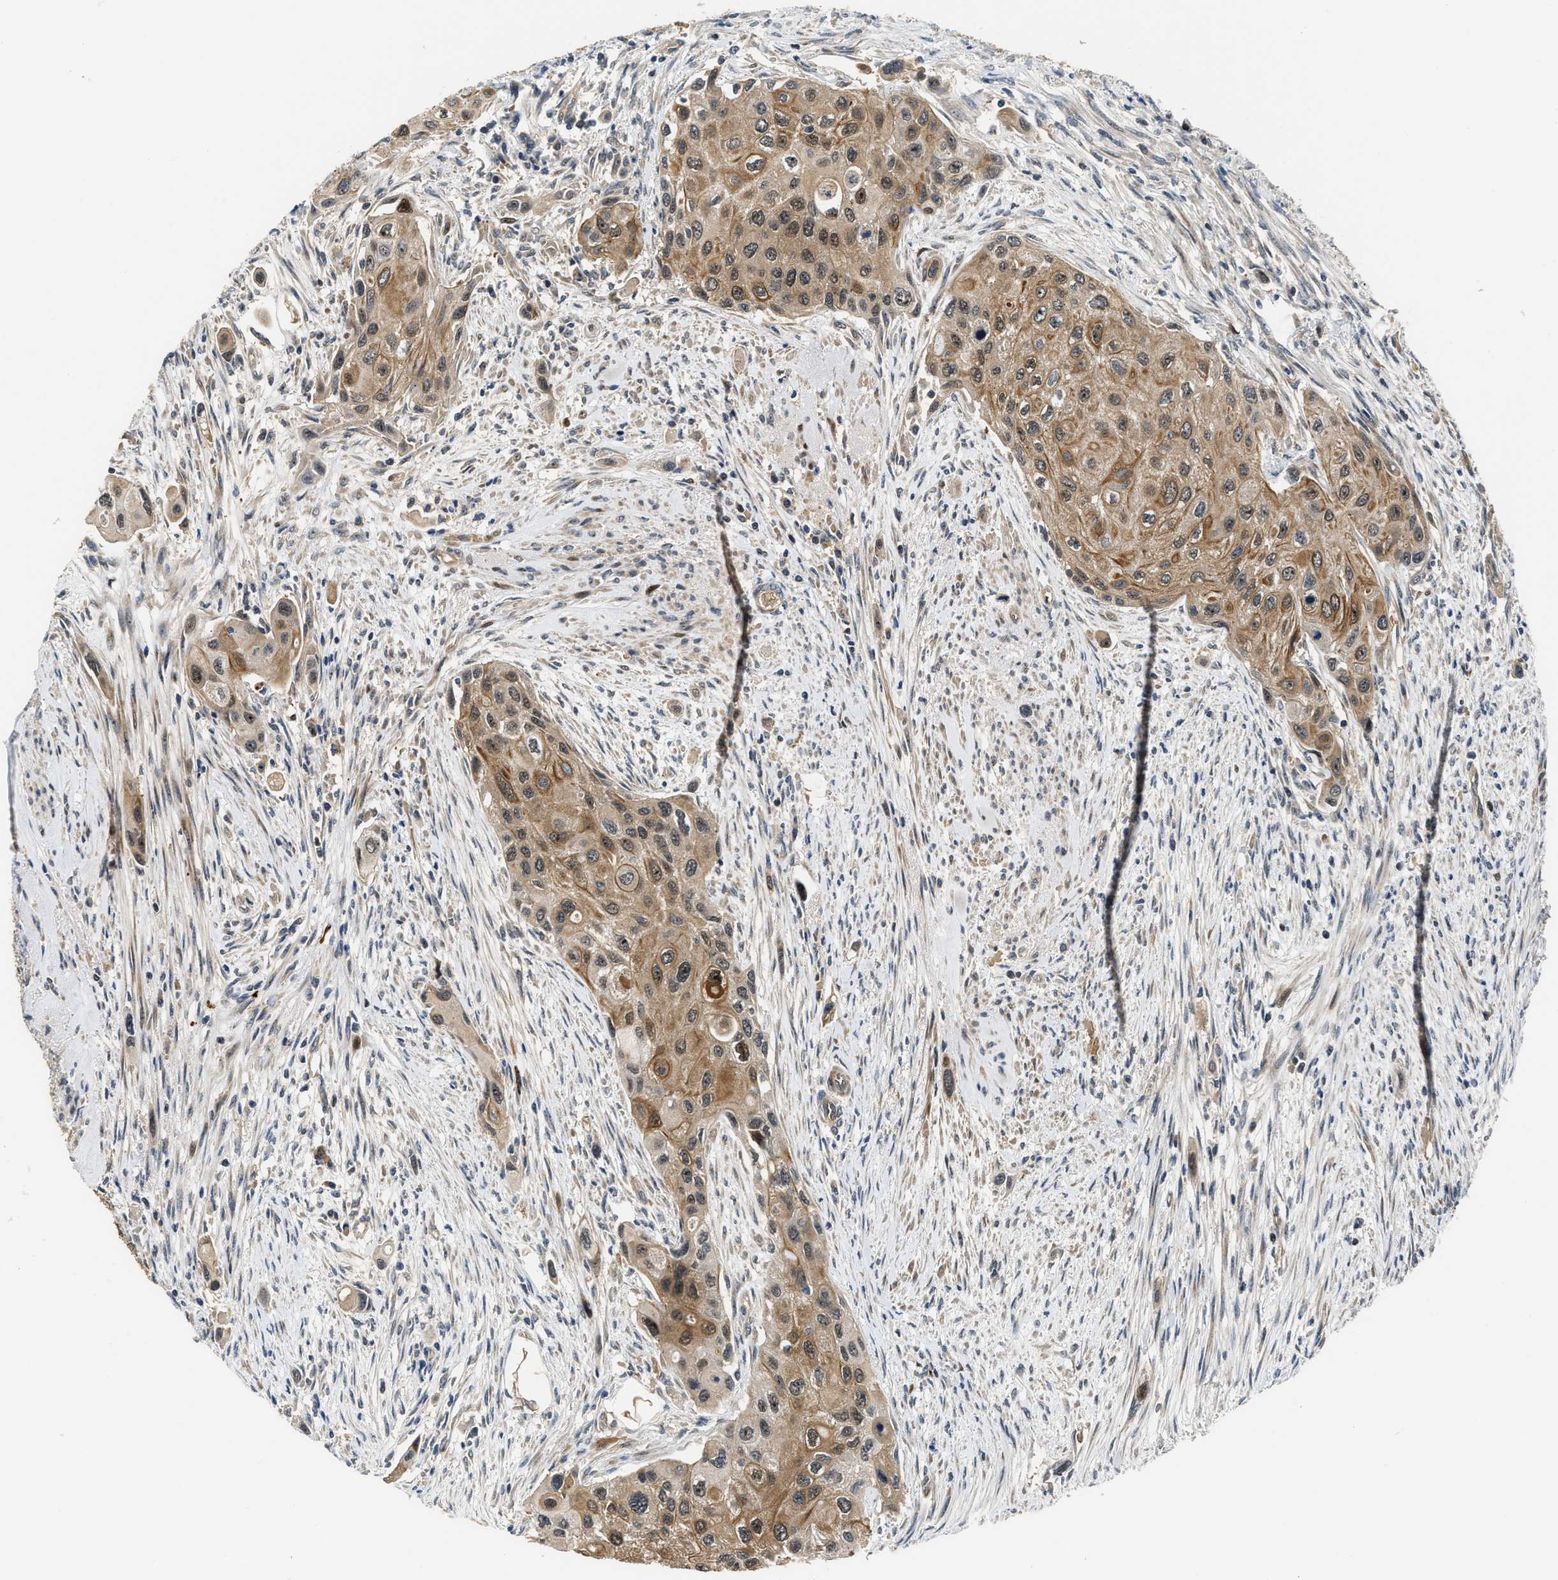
{"staining": {"intensity": "moderate", "quantity": ">75%", "location": "cytoplasmic/membranous,nuclear"}, "tissue": "urothelial cancer", "cell_type": "Tumor cells", "image_type": "cancer", "snomed": [{"axis": "morphology", "description": "Urothelial carcinoma, High grade"}, {"axis": "topography", "description": "Urinary bladder"}], "caption": "Protein expression by immunohistochemistry reveals moderate cytoplasmic/membranous and nuclear staining in about >75% of tumor cells in urothelial carcinoma (high-grade).", "gene": "ALDH3A2", "patient": {"sex": "female", "age": 56}}